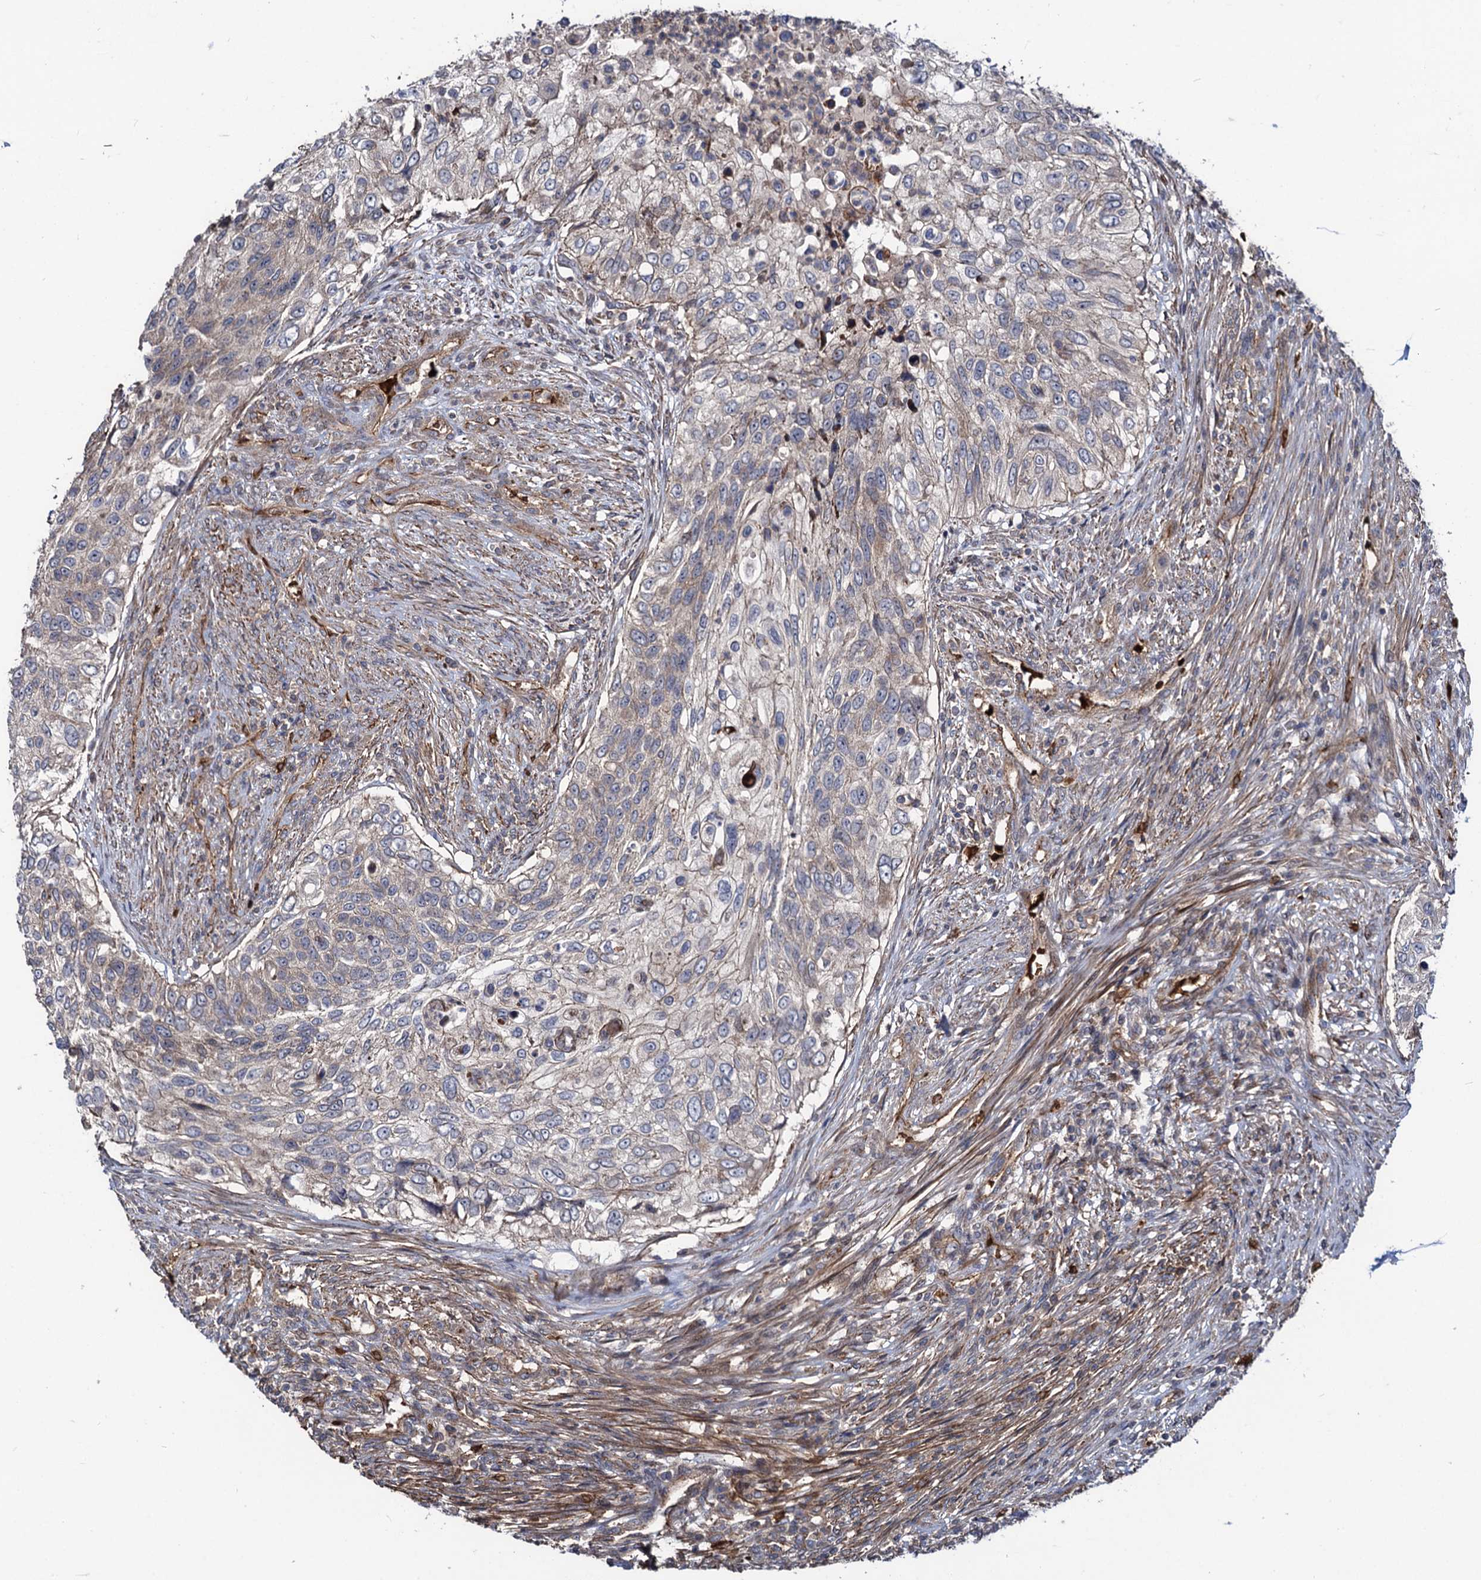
{"staining": {"intensity": "negative", "quantity": "none", "location": "none"}, "tissue": "urothelial cancer", "cell_type": "Tumor cells", "image_type": "cancer", "snomed": [{"axis": "morphology", "description": "Urothelial carcinoma, High grade"}, {"axis": "topography", "description": "Urinary bladder"}], "caption": "Immunohistochemical staining of human urothelial cancer reveals no significant staining in tumor cells.", "gene": "KXD1", "patient": {"sex": "female", "age": 60}}